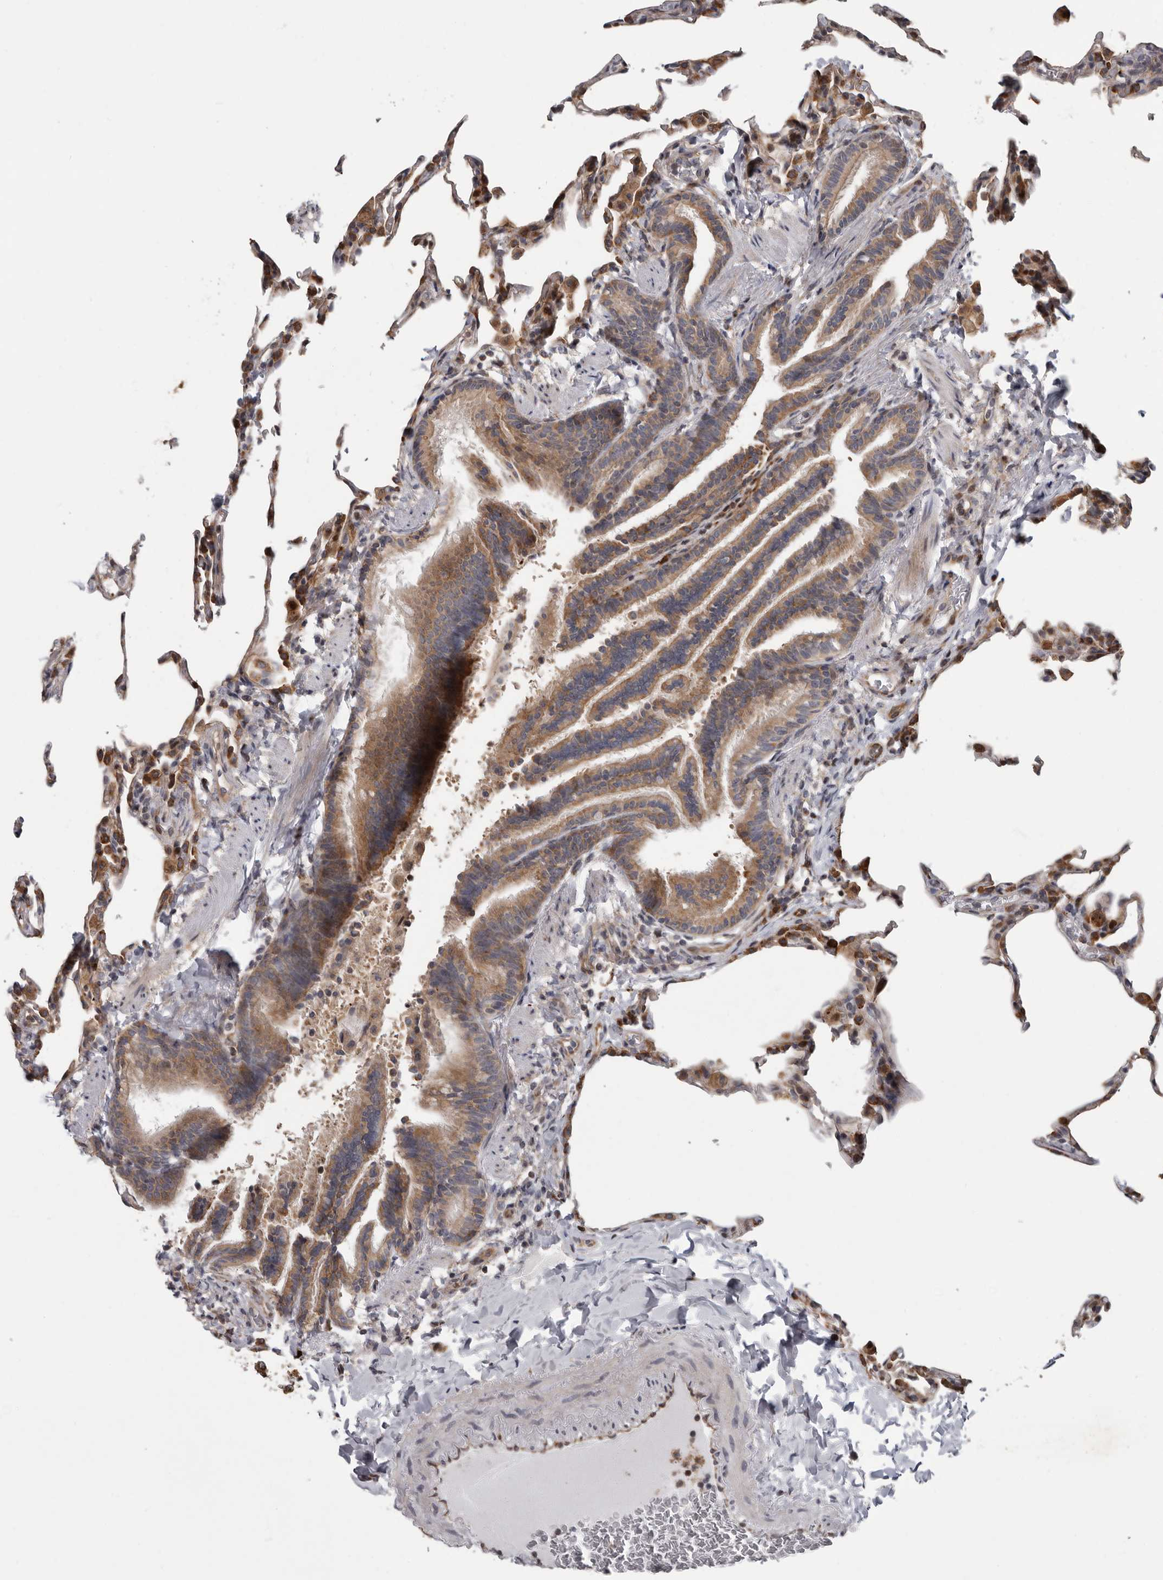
{"staining": {"intensity": "negative", "quantity": "none", "location": "none"}, "tissue": "lung", "cell_type": "Alveolar cells", "image_type": "normal", "snomed": [{"axis": "morphology", "description": "Normal tissue, NOS"}, {"axis": "topography", "description": "Lung"}], "caption": "This is a photomicrograph of immunohistochemistry staining of normal lung, which shows no expression in alveolar cells. Nuclei are stained in blue.", "gene": "FGFR4", "patient": {"sex": "male", "age": 20}}